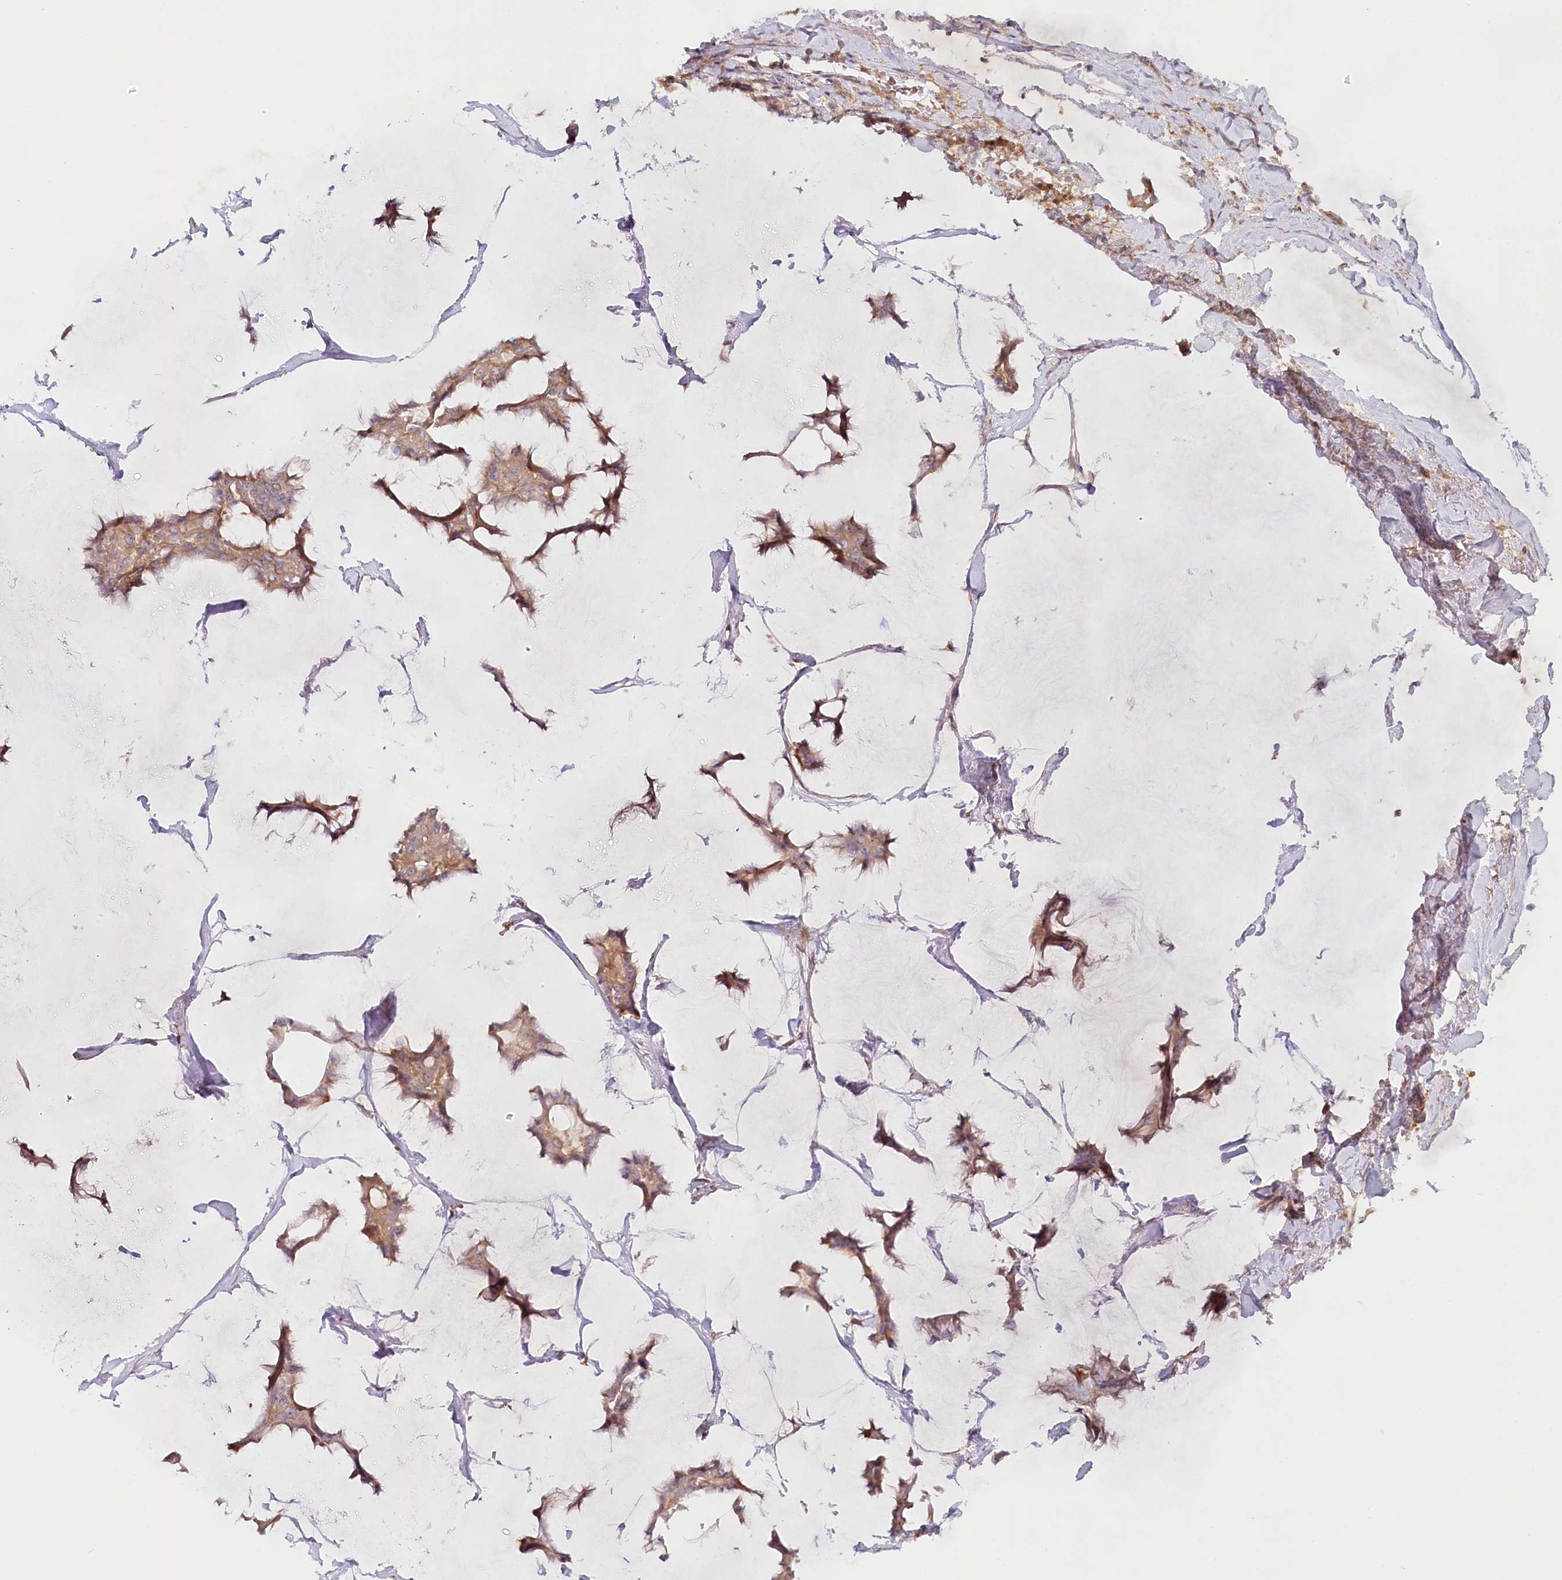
{"staining": {"intensity": "moderate", "quantity": ">75%", "location": "cytoplasmic/membranous"}, "tissue": "breast cancer", "cell_type": "Tumor cells", "image_type": "cancer", "snomed": [{"axis": "morphology", "description": "Duct carcinoma"}, {"axis": "topography", "description": "Breast"}], "caption": "Human intraductal carcinoma (breast) stained with a protein marker exhibits moderate staining in tumor cells.", "gene": "TNIP1", "patient": {"sex": "female", "age": 93}}